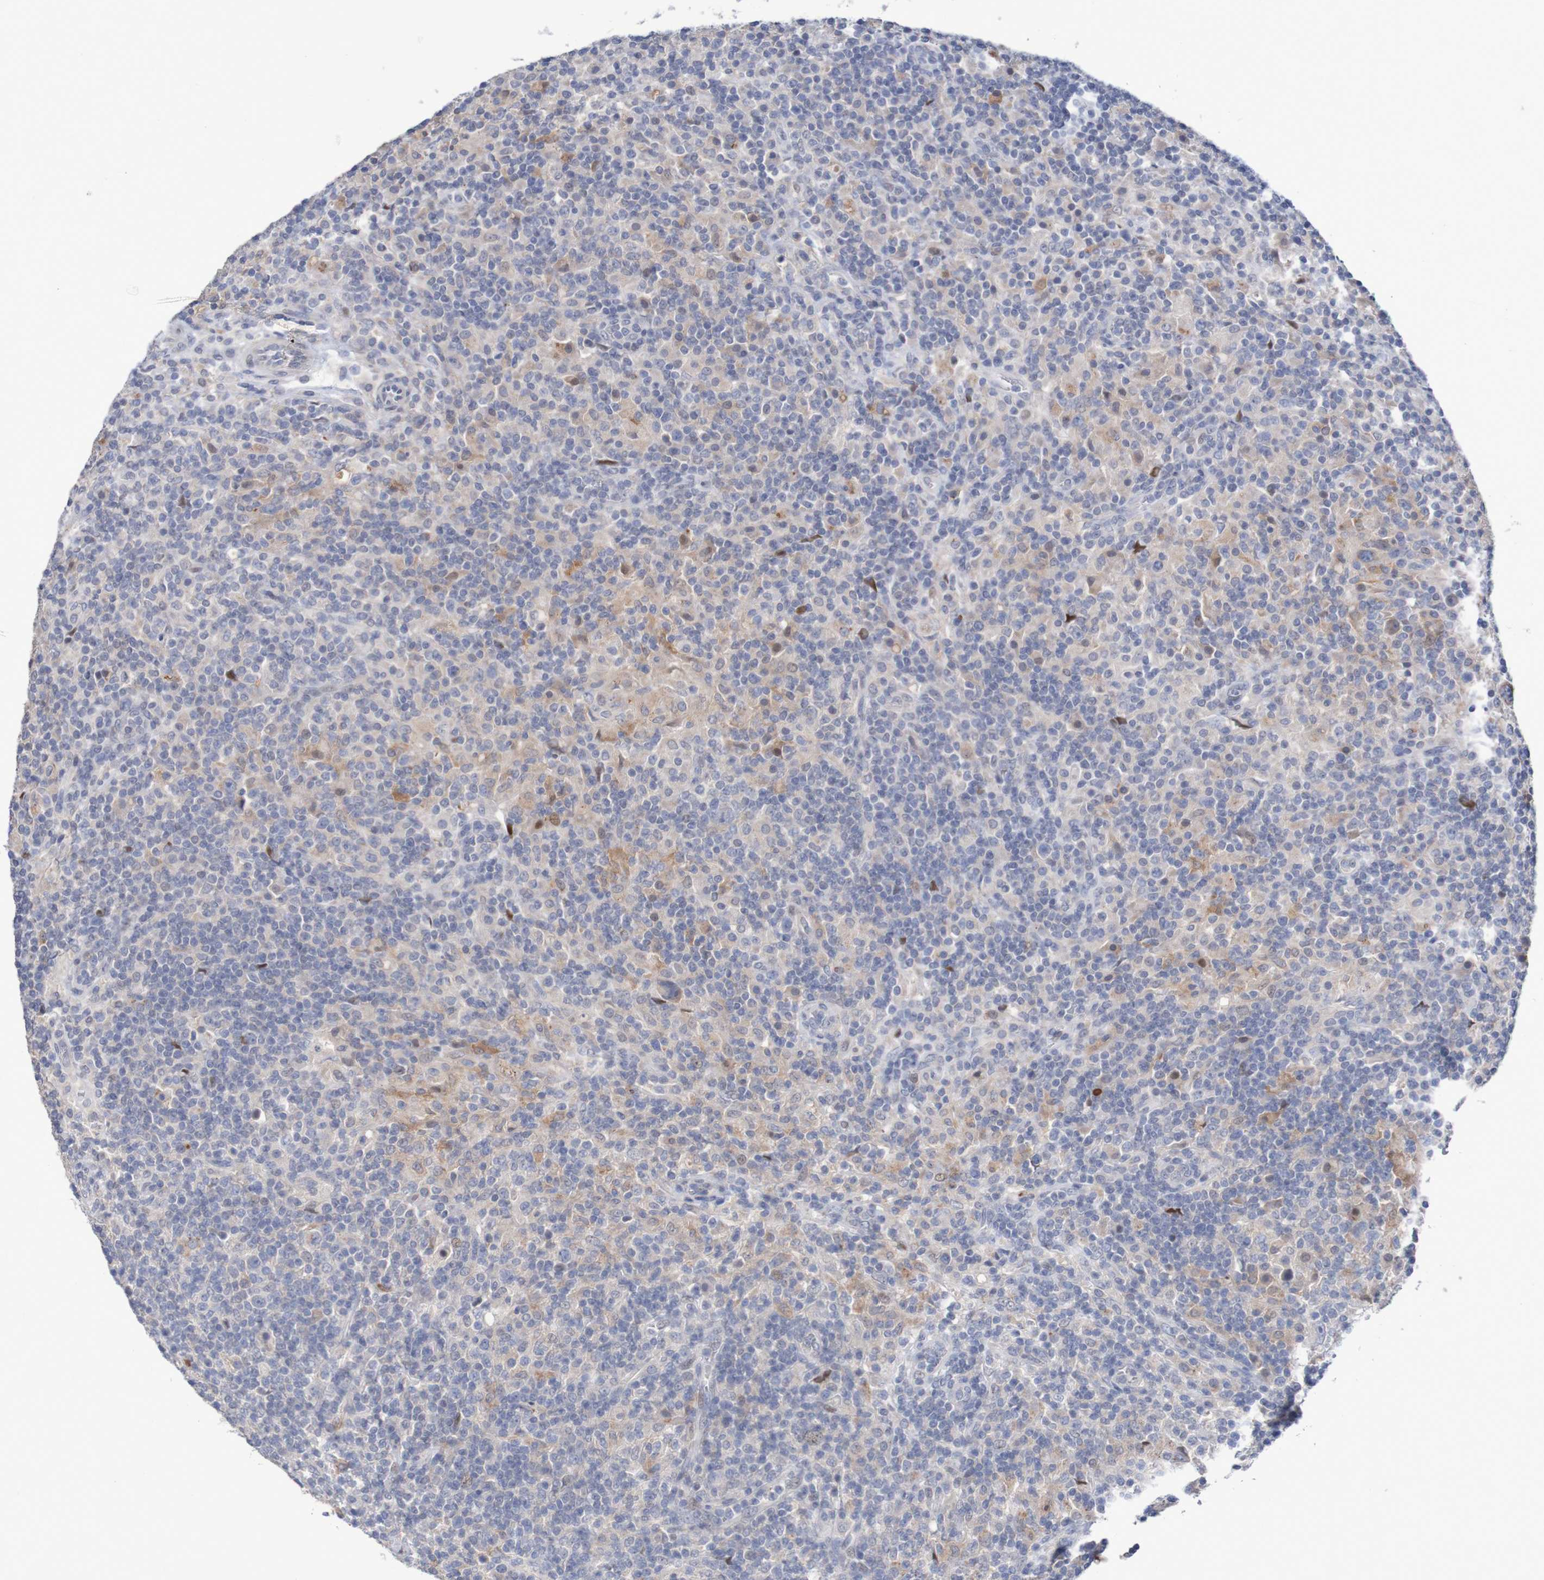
{"staining": {"intensity": "negative", "quantity": "none", "location": "none"}, "tissue": "lymphoma", "cell_type": "Tumor cells", "image_type": "cancer", "snomed": [{"axis": "morphology", "description": "Hodgkin's disease, NOS"}, {"axis": "topography", "description": "Lymph node"}], "caption": "An image of human lymphoma is negative for staining in tumor cells.", "gene": "FBP2", "patient": {"sex": "male", "age": 70}}